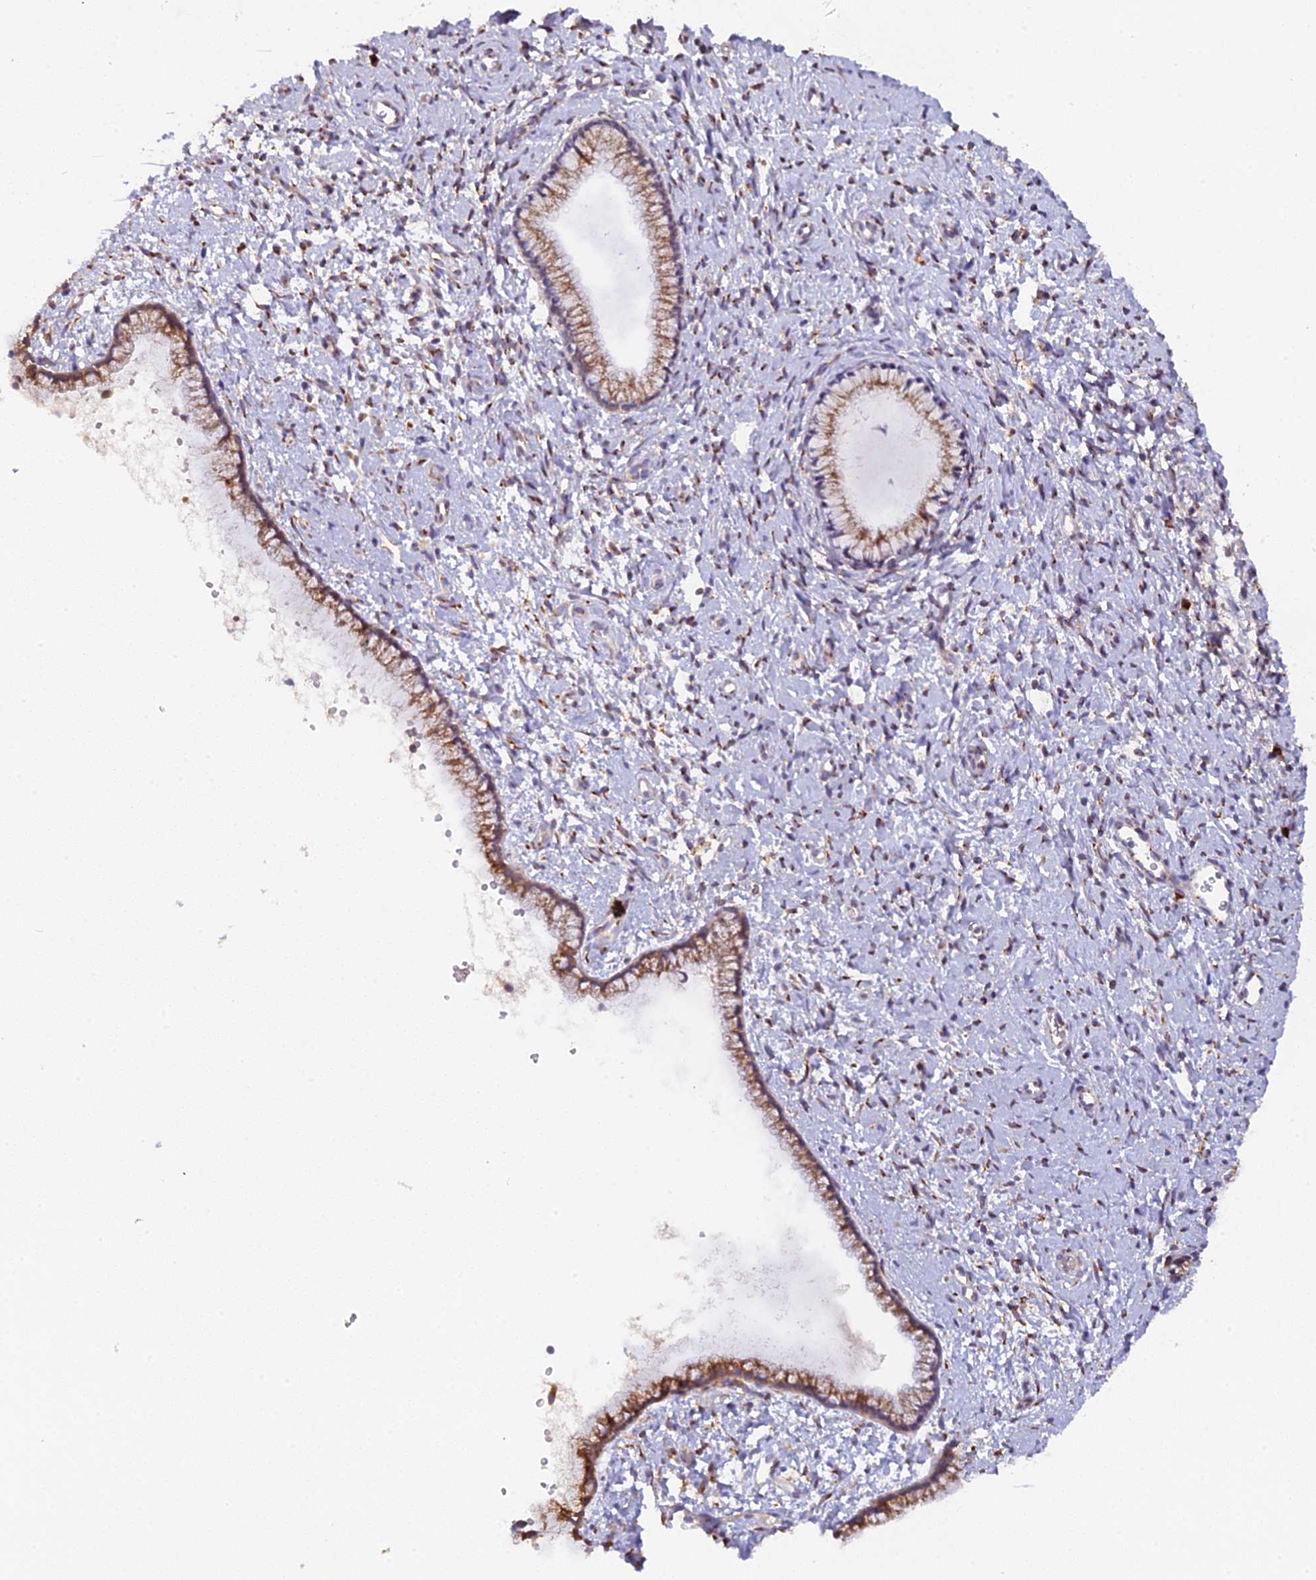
{"staining": {"intensity": "moderate", "quantity": ">75%", "location": "cytoplasmic/membranous"}, "tissue": "cervix", "cell_type": "Glandular cells", "image_type": "normal", "snomed": [{"axis": "morphology", "description": "Normal tissue, NOS"}, {"axis": "topography", "description": "Cervix"}], "caption": "DAB immunohistochemical staining of normal human cervix exhibits moderate cytoplasmic/membranous protein expression in about >75% of glandular cells. The protein is stained brown, and the nuclei are stained in blue (DAB (3,3'-diaminobenzidine) IHC with brightfield microscopy, high magnification).", "gene": "SNX17", "patient": {"sex": "female", "age": 57}}